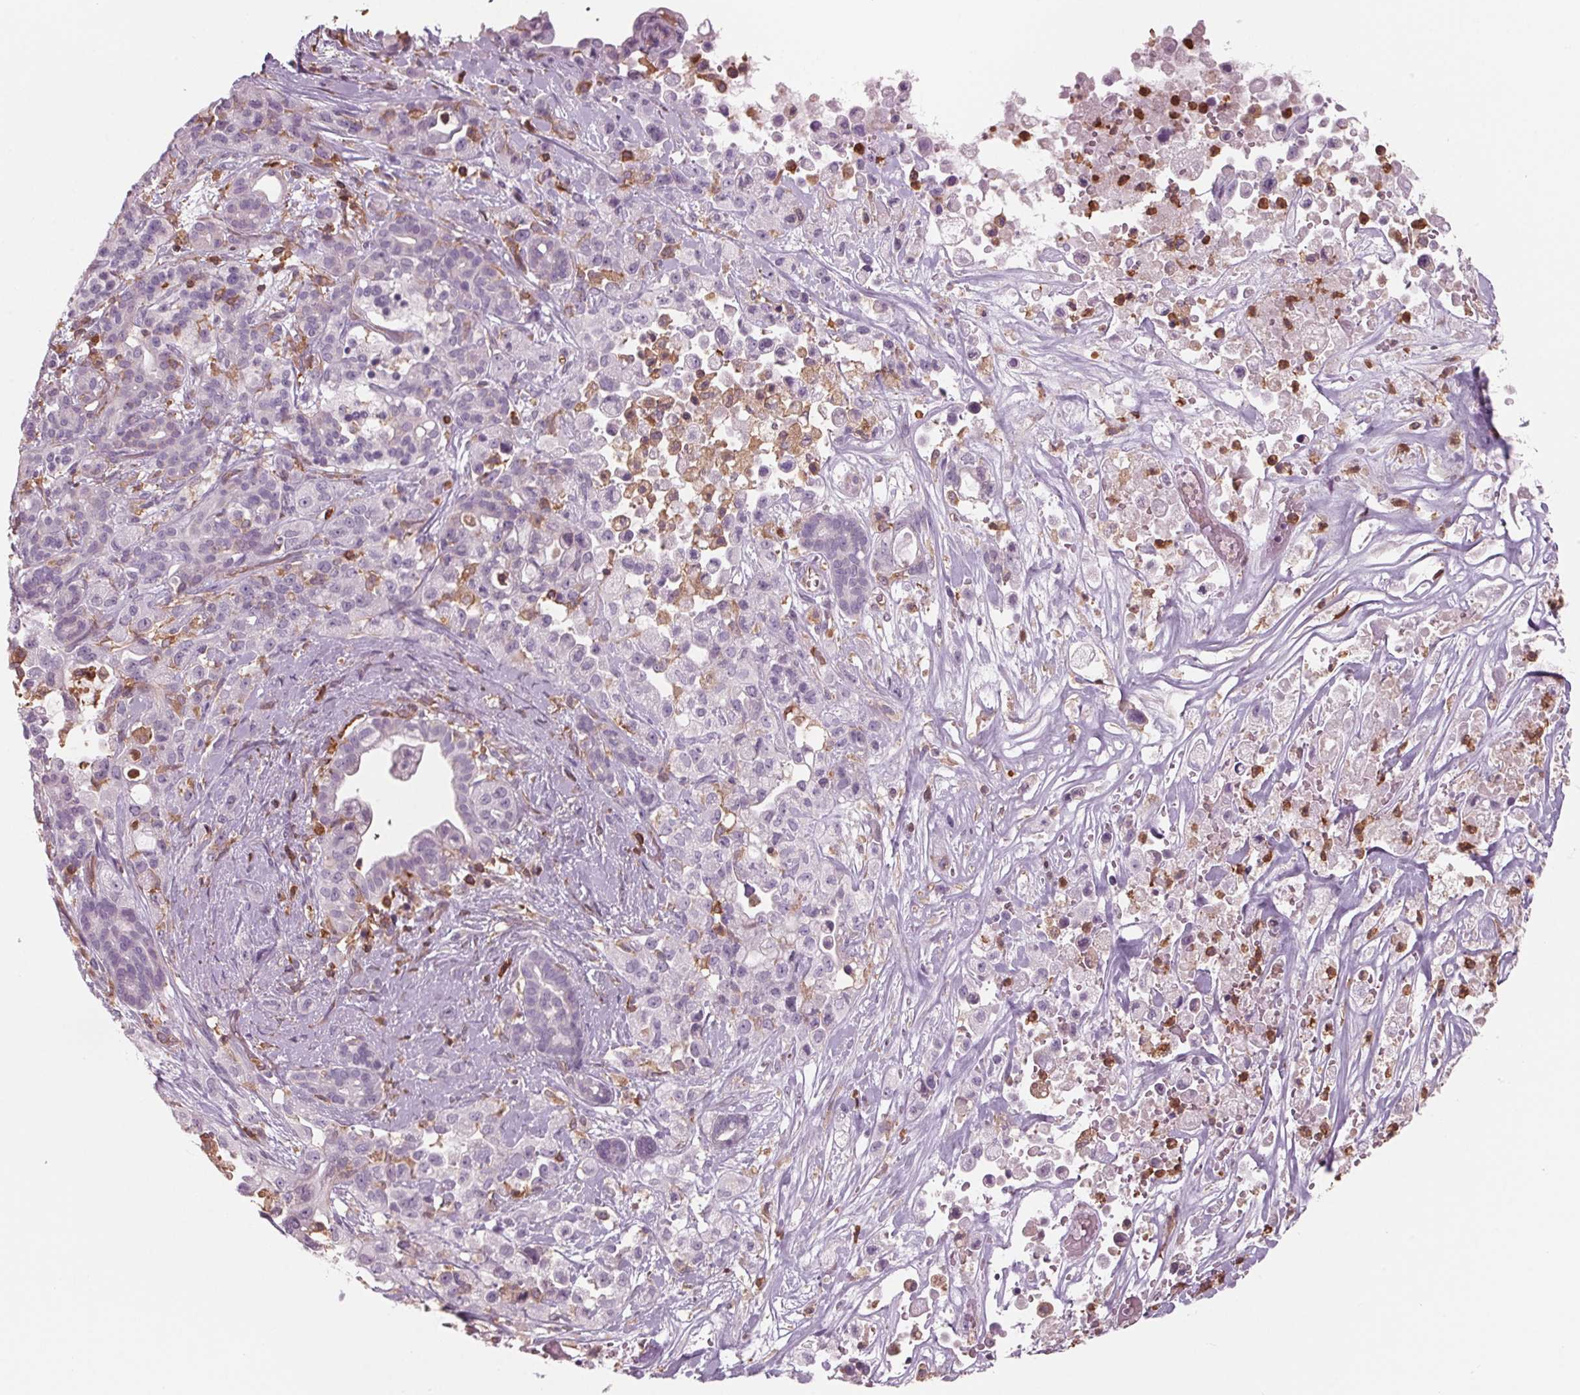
{"staining": {"intensity": "negative", "quantity": "none", "location": "none"}, "tissue": "pancreatic cancer", "cell_type": "Tumor cells", "image_type": "cancer", "snomed": [{"axis": "morphology", "description": "Adenocarcinoma, NOS"}, {"axis": "topography", "description": "Pancreas"}], "caption": "A photomicrograph of pancreatic adenocarcinoma stained for a protein shows no brown staining in tumor cells.", "gene": "ARHGAP25", "patient": {"sex": "male", "age": 44}}